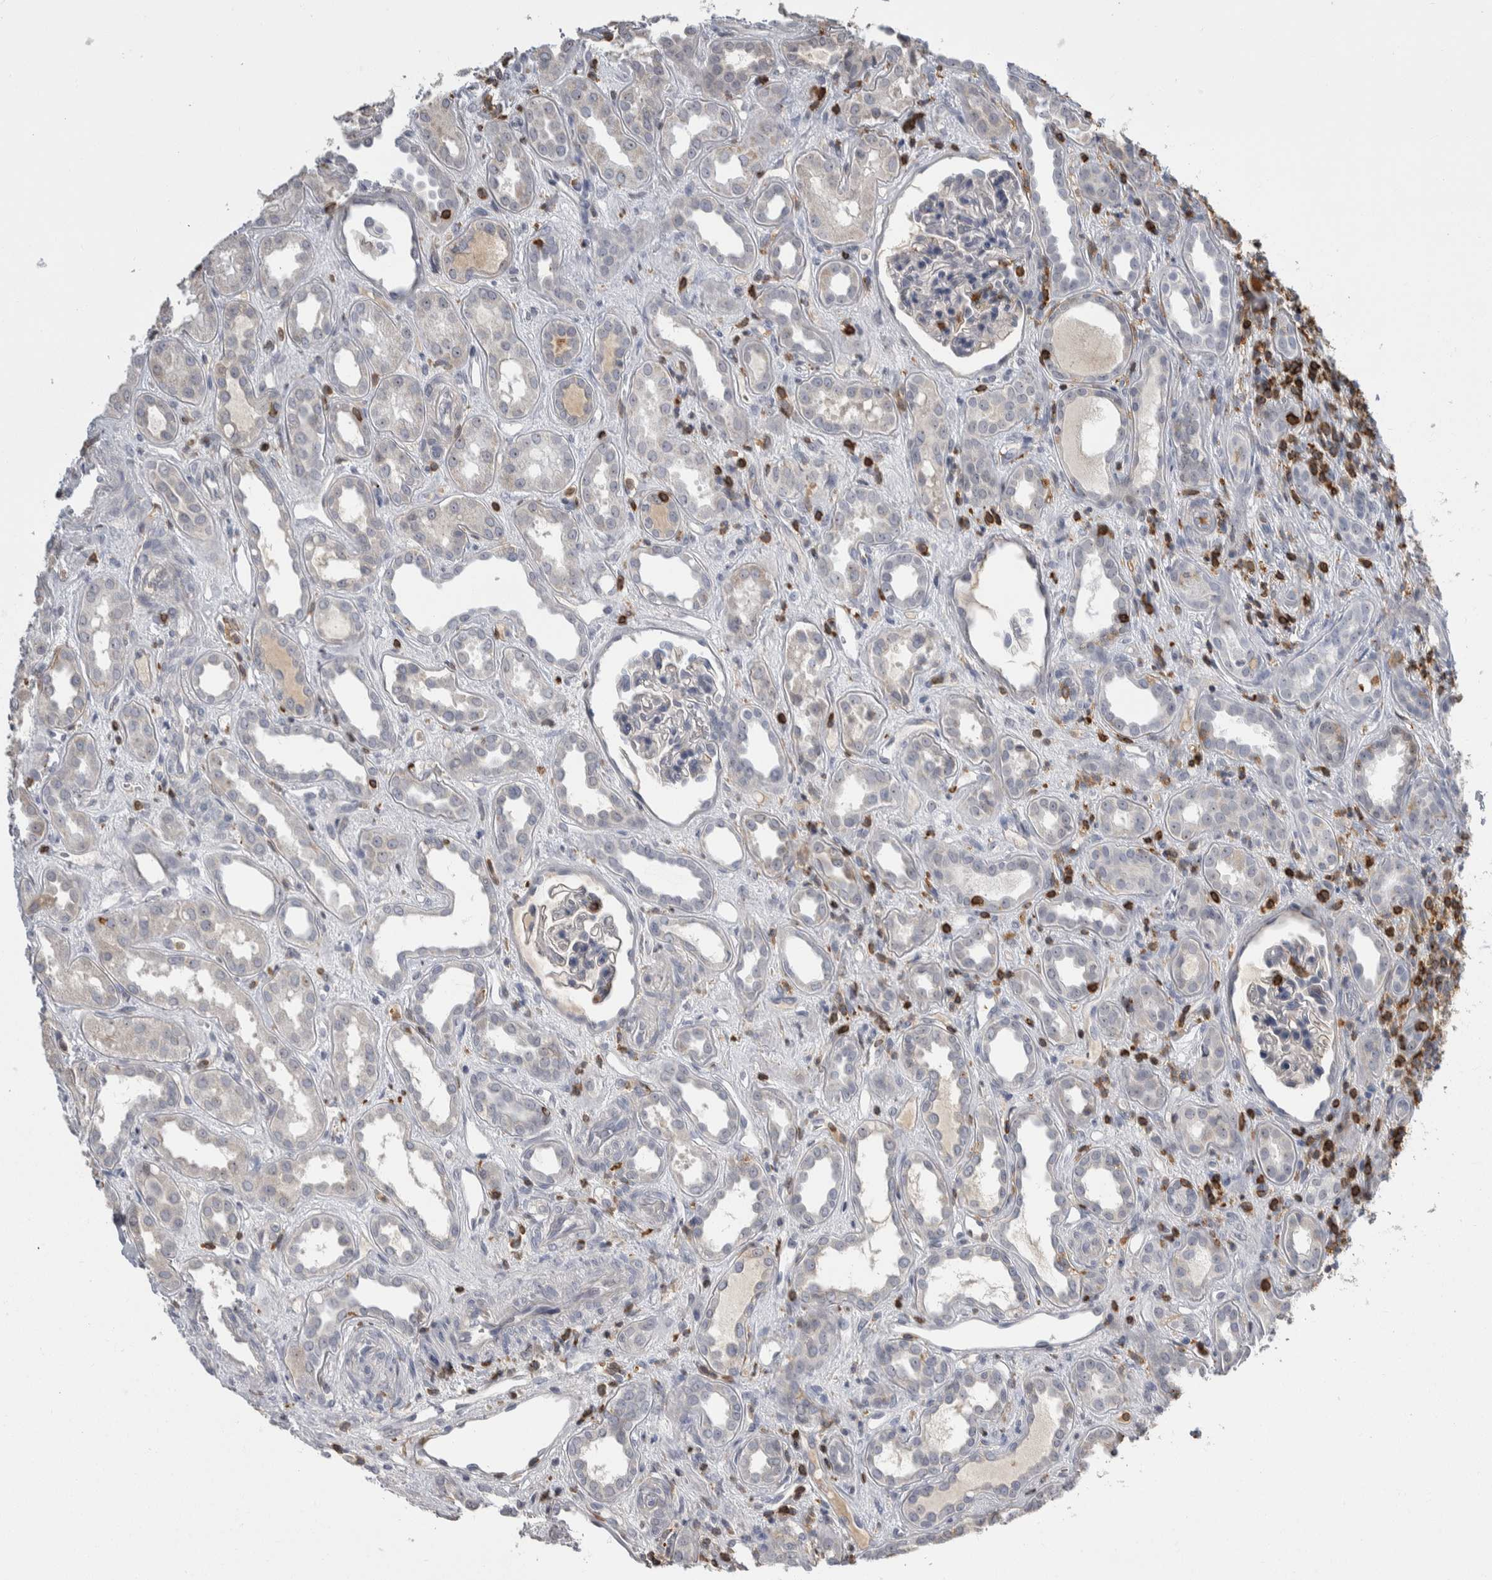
{"staining": {"intensity": "negative", "quantity": "none", "location": "none"}, "tissue": "kidney", "cell_type": "Cells in glomeruli", "image_type": "normal", "snomed": [{"axis": "morphology", "description": "Normal tissue, NOS"}, {"axis": "topography", "description": "Kidney"}], "caption": "DAB immunohistochemical staining of benign kidney displays no significant expression in cells in glomeruli.", "gene": "CEP295NL", "patient": {"sex": "male", "age": 59}}